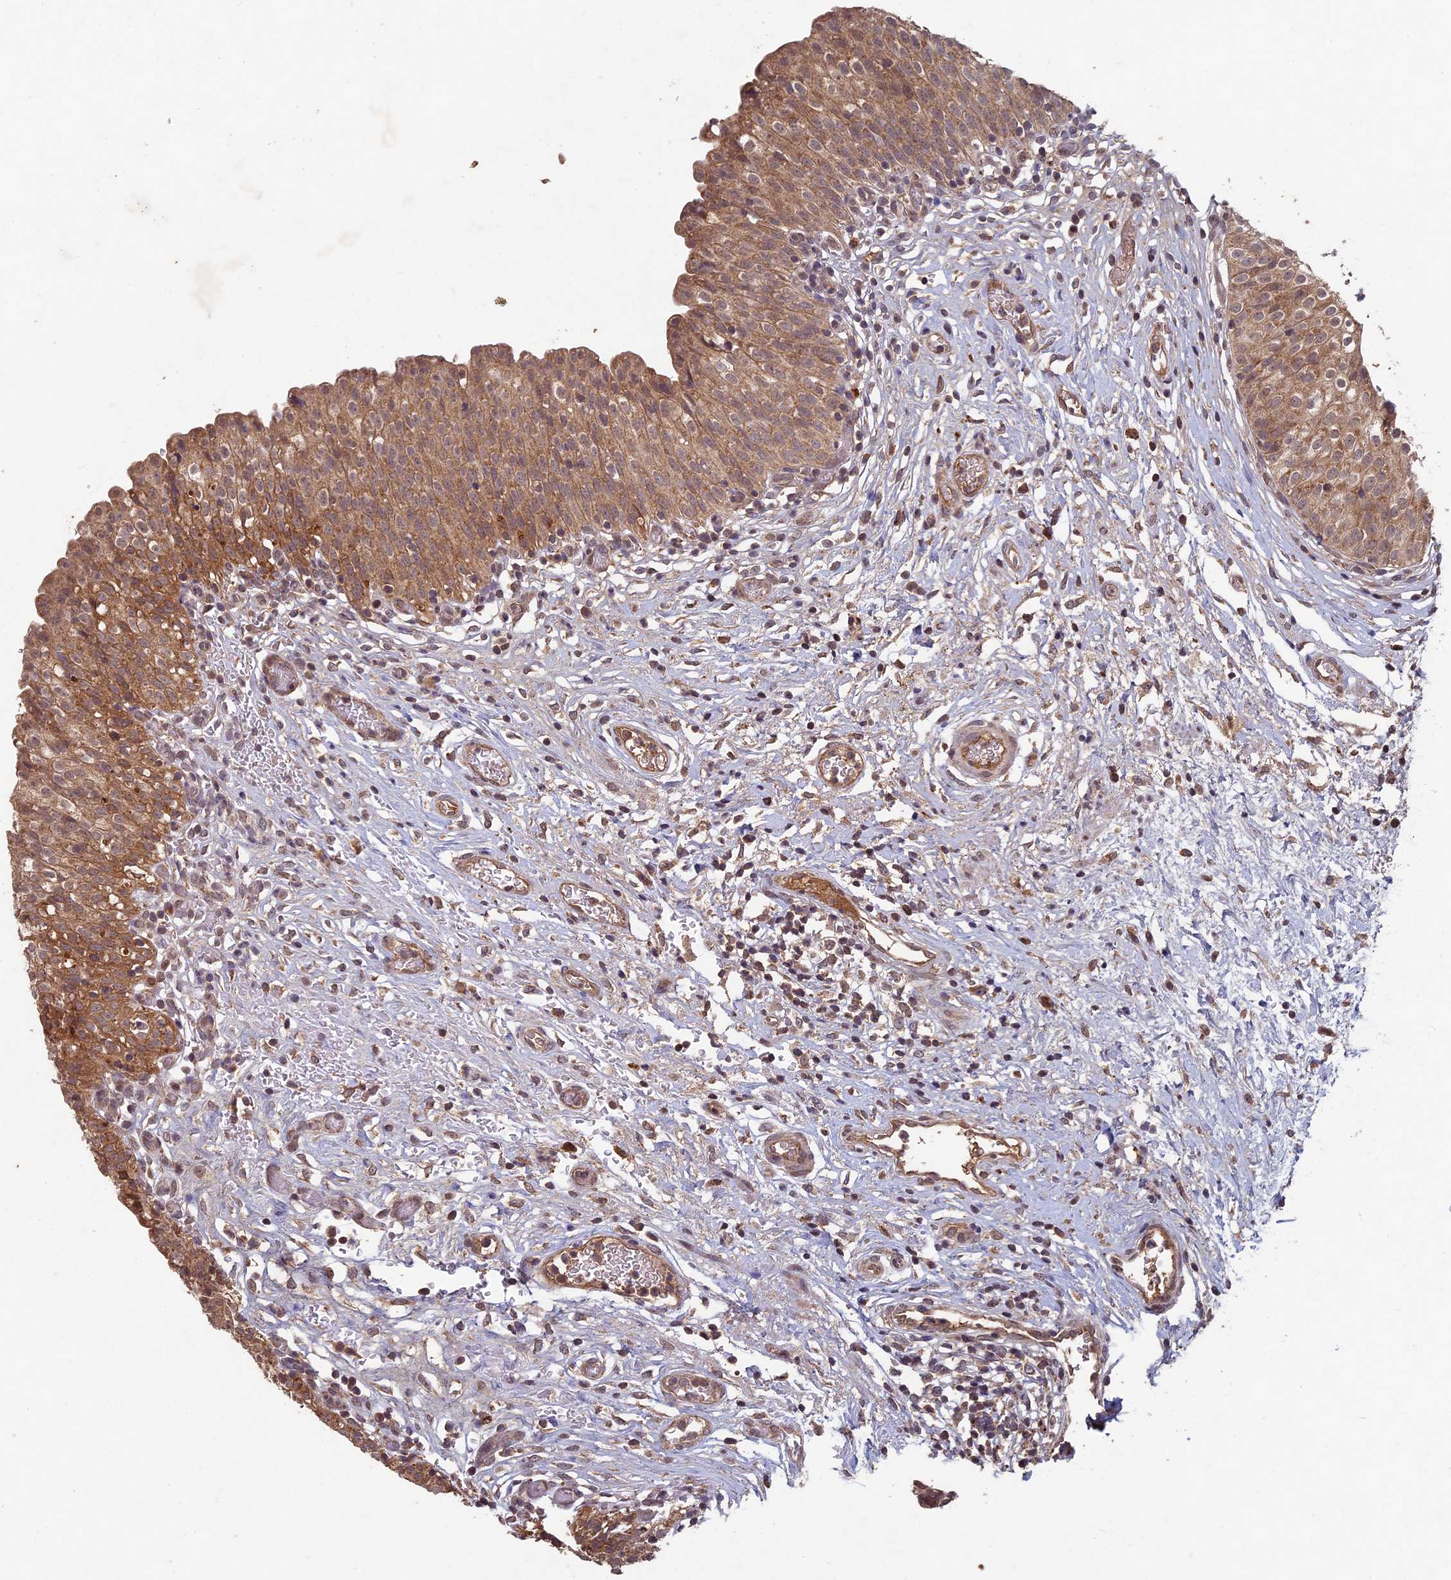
{"staining": {"intensity": "moderate", "quantity": ">75%", "location": "cytoplasmic/membranous"}, "tissue": "urinary bladder", "cell_type": "Urothelial cells", "image_type": "normal", "snomed": [{"axis": "morphology", "description": "Normal tissue, NOS"}, {"axis": "topography", "description": "Urinary bladder"}], "caption": "Immunohistochemistry (IHC) of unremarkable urinary bladder displays medium levels of moderate cytoplasmic/membranous positivity in about >75% of urothelial cells. (DAB IHC with brightfield microscopy, high magnification).", "gene": "RCCD1", "patient": {"sex": "male", "age": 55}}